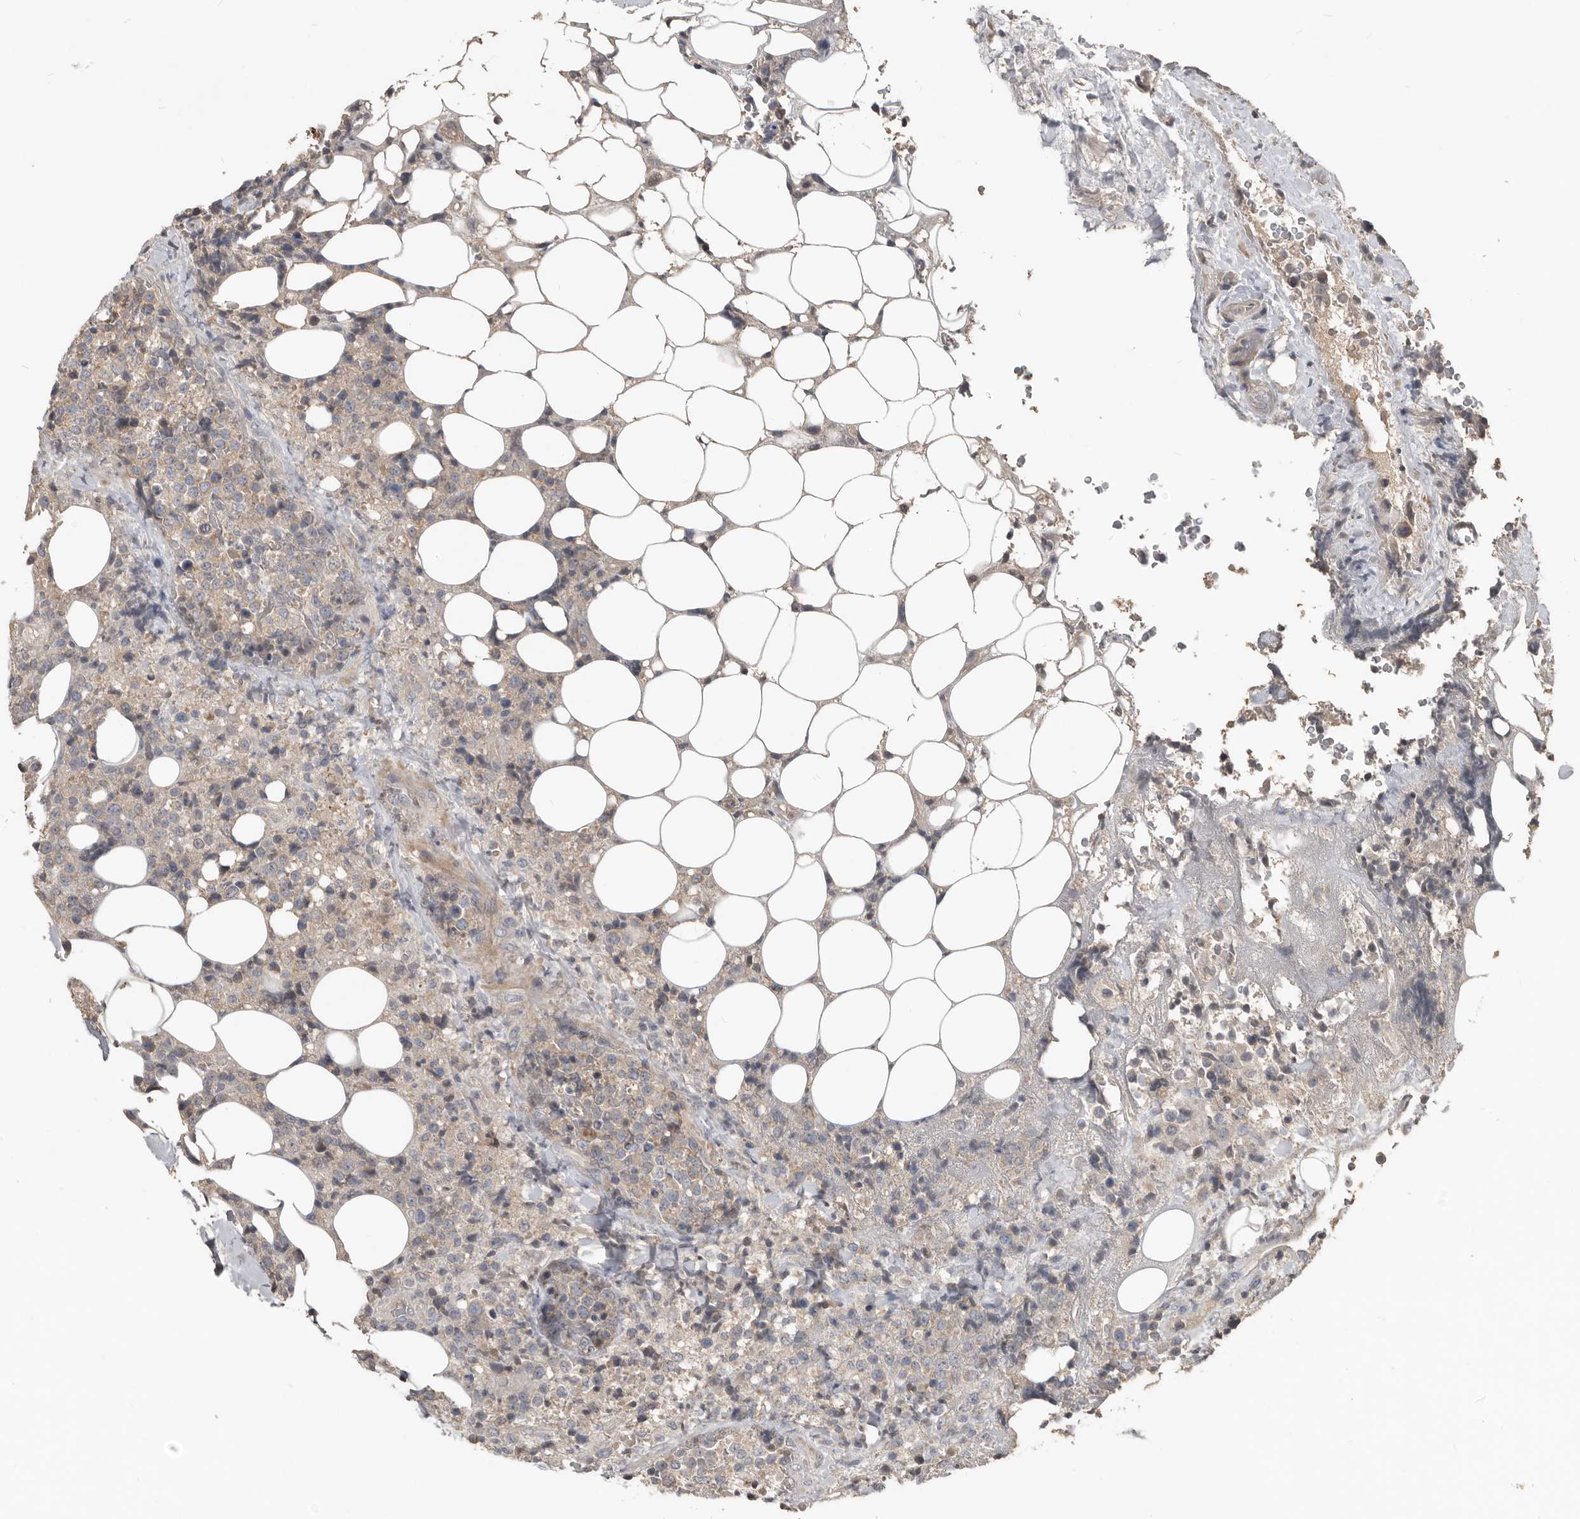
{"staining": {"intensity": "negative", "quantity": "none", "location": "none"}, "tissue": "lymphoma", "cell_type": "Tumor cells", "image_type": "cancer", "snomed": [{"axis": "morphology", "description": "Malignant lymphoma, non-Hodgkin's type, High grade"}, {"axis": "topography", "description": "Lymph node"}], "caption": "Tumor cells show no significant protein positivity in lymphoma.", "gene": "BAMBI", "patient": {"sex": "male", "age": 13}}